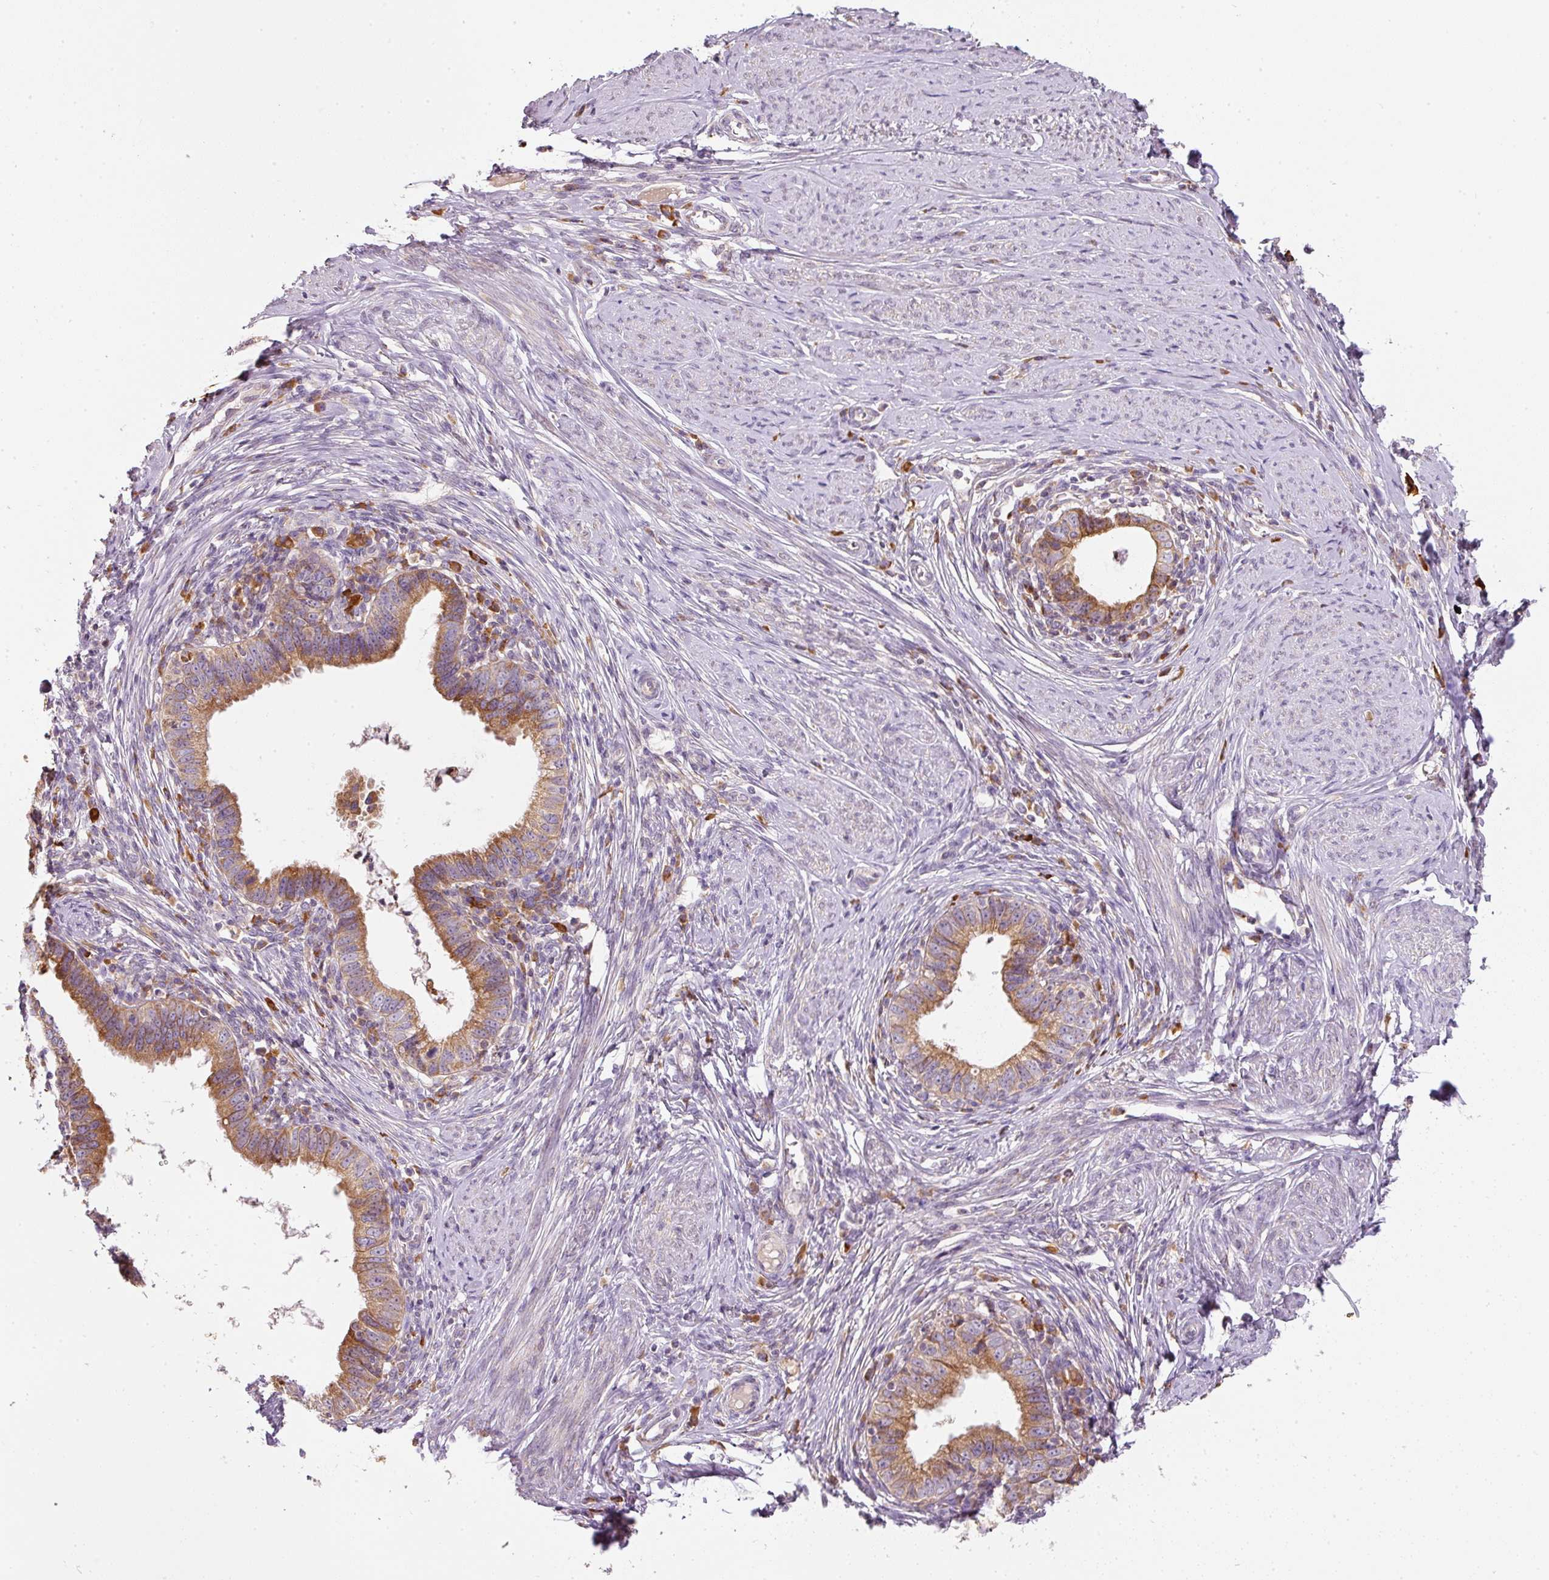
{"staining": {"intensity": "moderate", "quantity": ">75%", "location": "cytoplasmic/membranous"}, "tissue": "cervical cancer", "cell_type": "Tumor cells", "image_type": "cancer", "snomed": [{"axis": "morphology", "description": "Adenocarcinoma, NOS"}, {"axis": "topography", "description": "Cervix"}], "caption": "DAB immunohistochemical staining of human cervical adenocarcinoma reveals moderate cytoplasmic/membranous protein positivity in approximately >75% of tumor cells. The protein of interest is stained brown, and the nuclei are stained in blue (DAB (3,3'-diaminobenzidine) IHC with brightfield microscopy, high magnification).", "gene": "MORN4", "patient": {"sex": "female", "age": 36}}